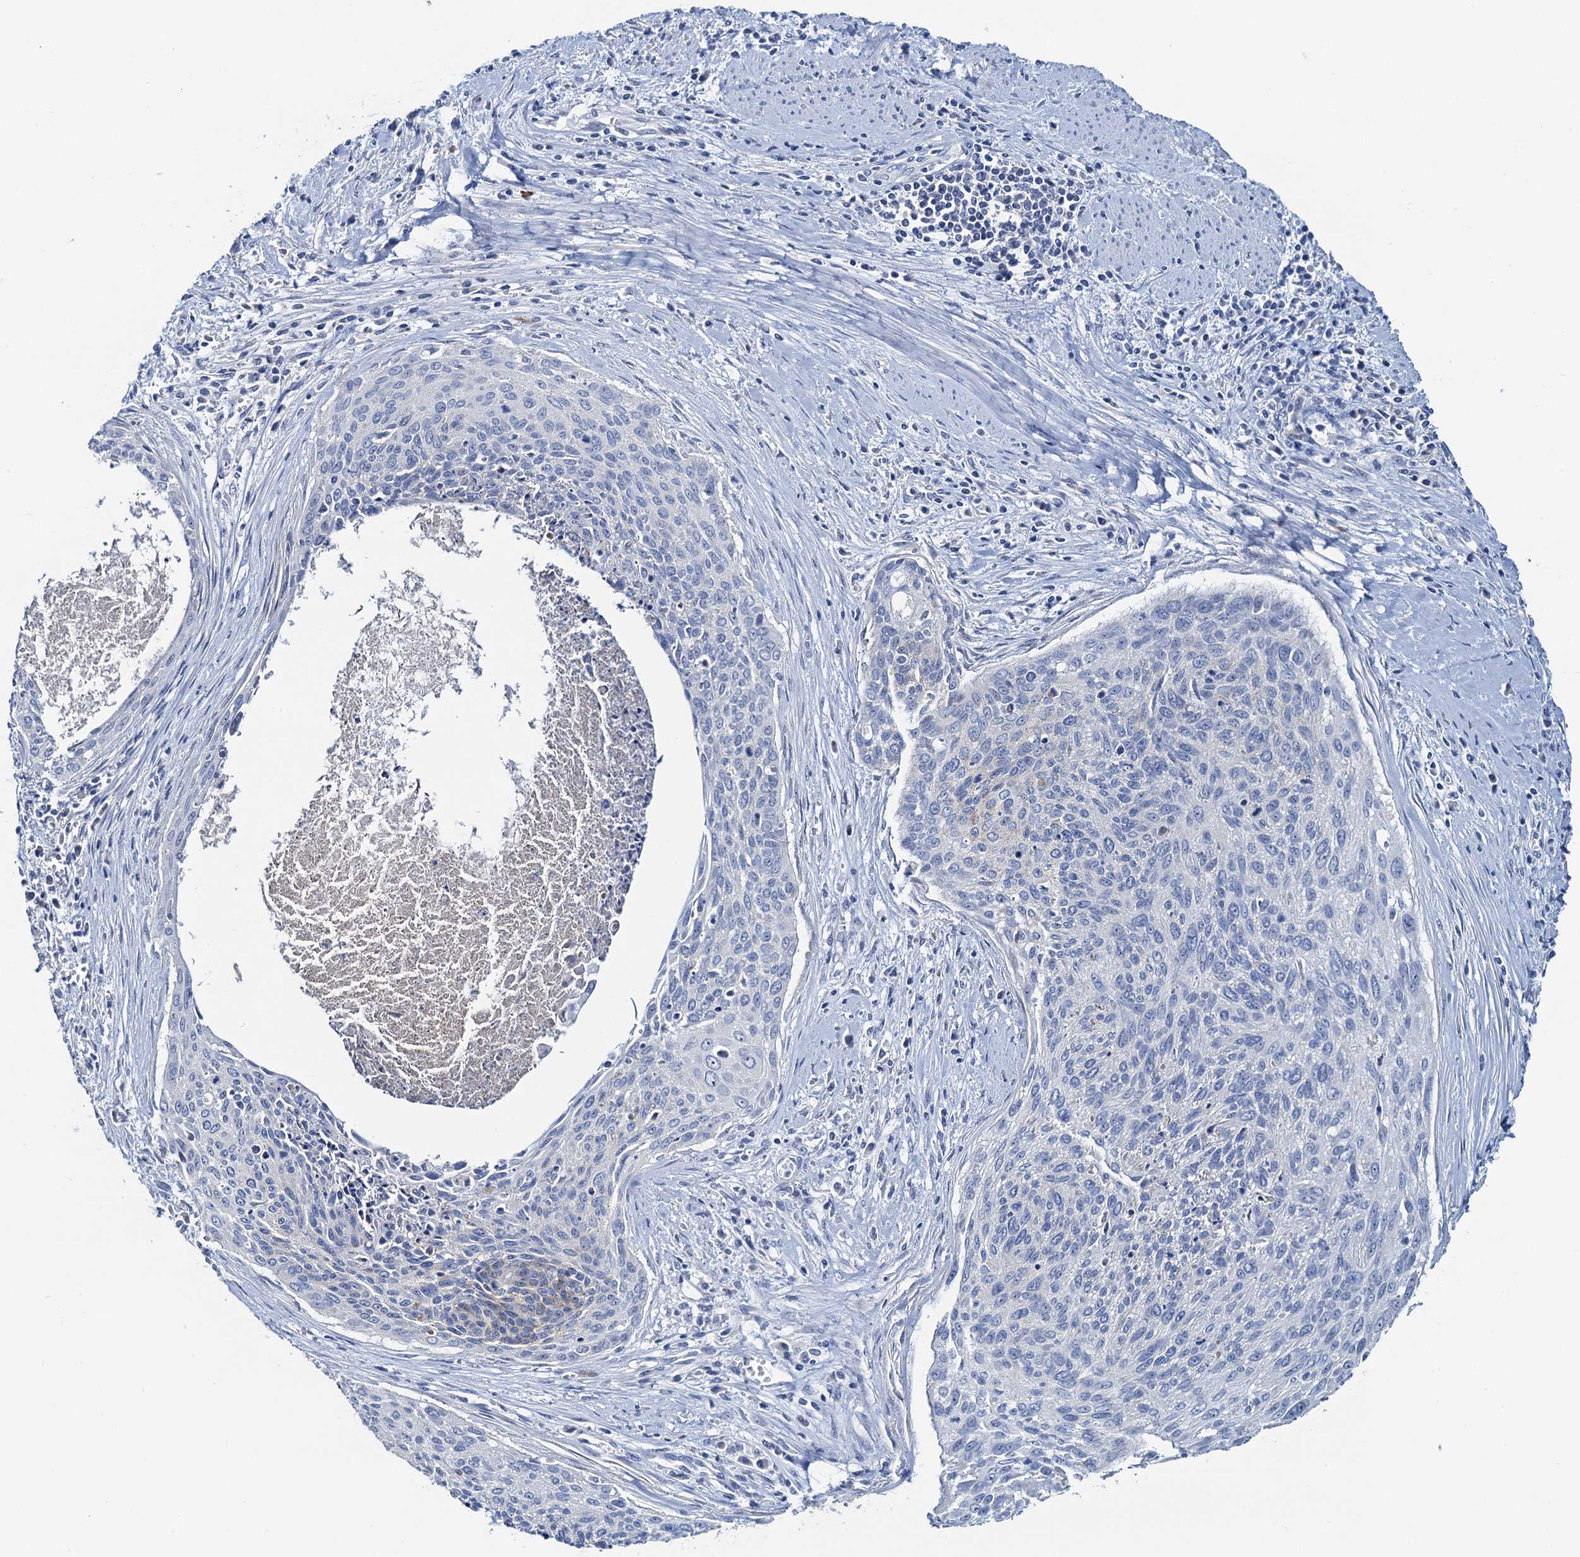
{"staining": {"intensity": "negative", "quantity": "none", "location": "none"}, "tissue": "cervical cancer", "cell_type": "Tumor cells", "image_type": "cancer", "snomed": [{"axis": "morphology", "description": "Squamous cell carcinoma, NOS"}, {"axis": "topography", "description": "Cervix"}], "caption": "Immunohistochemistry (IHC) micrograph of neoplastic tissue: human squamous cell carcinoma (cervical) stained with DAB (3,3'-diaminobenzidine) demonstrates no significant protein staining in tumor cells.", "gene": "PLLP", "patient": {"sex": "female", "age": 55}}